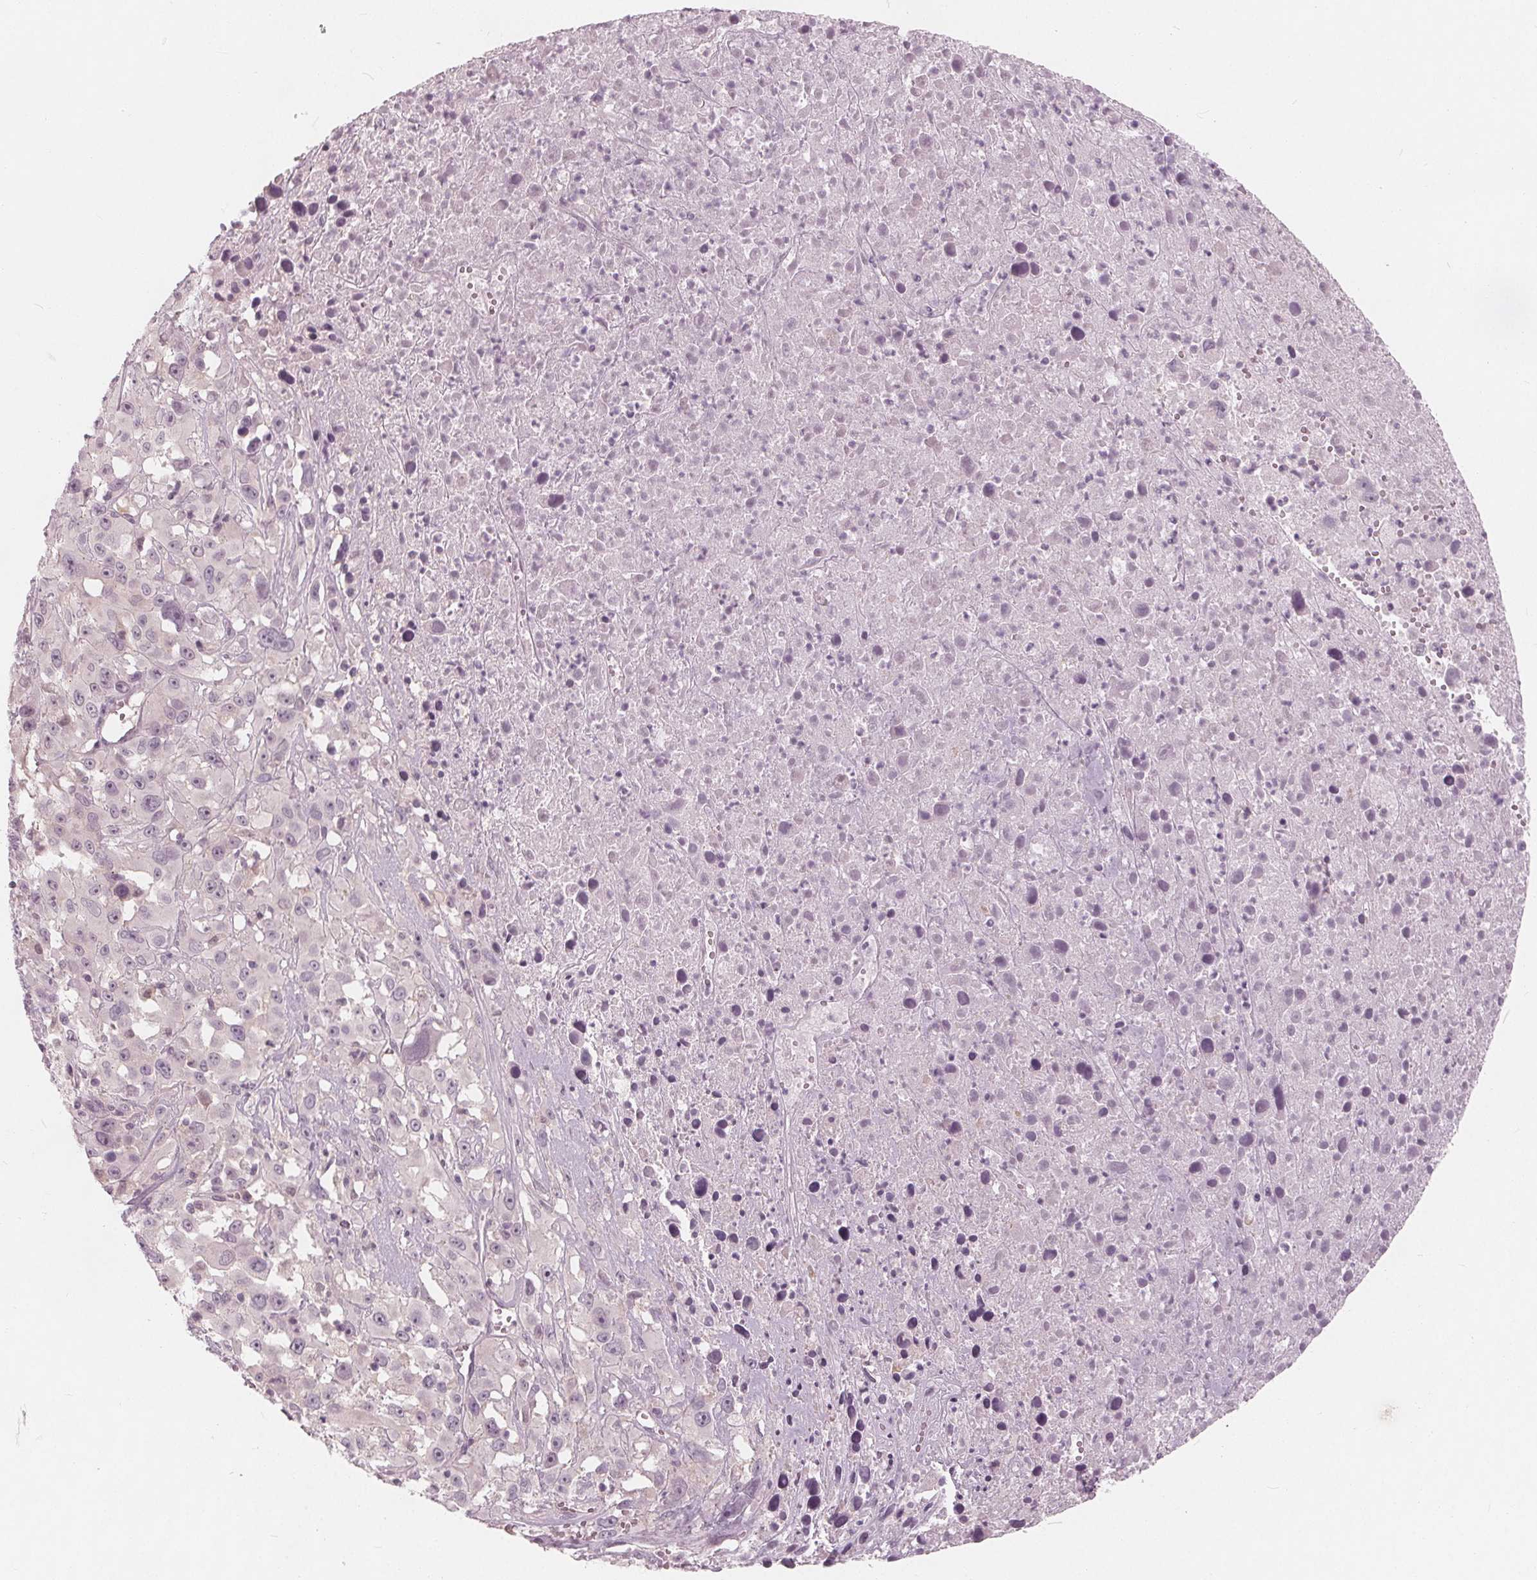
{"staining": {"intensity": "negative", "quantity": "none", "location": "none"}, "tissue": "melanoma", "cell_type": "Tumor cells", "image_type": "cancer", "snomed": [{"axis": "morphology", "description": "Malignant melanoma, Metastatic site"}, {"axis": "topography", "description": "Soft tissue"}], "caption": "Human malignant melanoma (metastatic site) stained for a protein using immunohistochemistry reveals no staining in tumor cells.", "gene": "SAT2", "patient": {"sex": "male", "age": 50}}